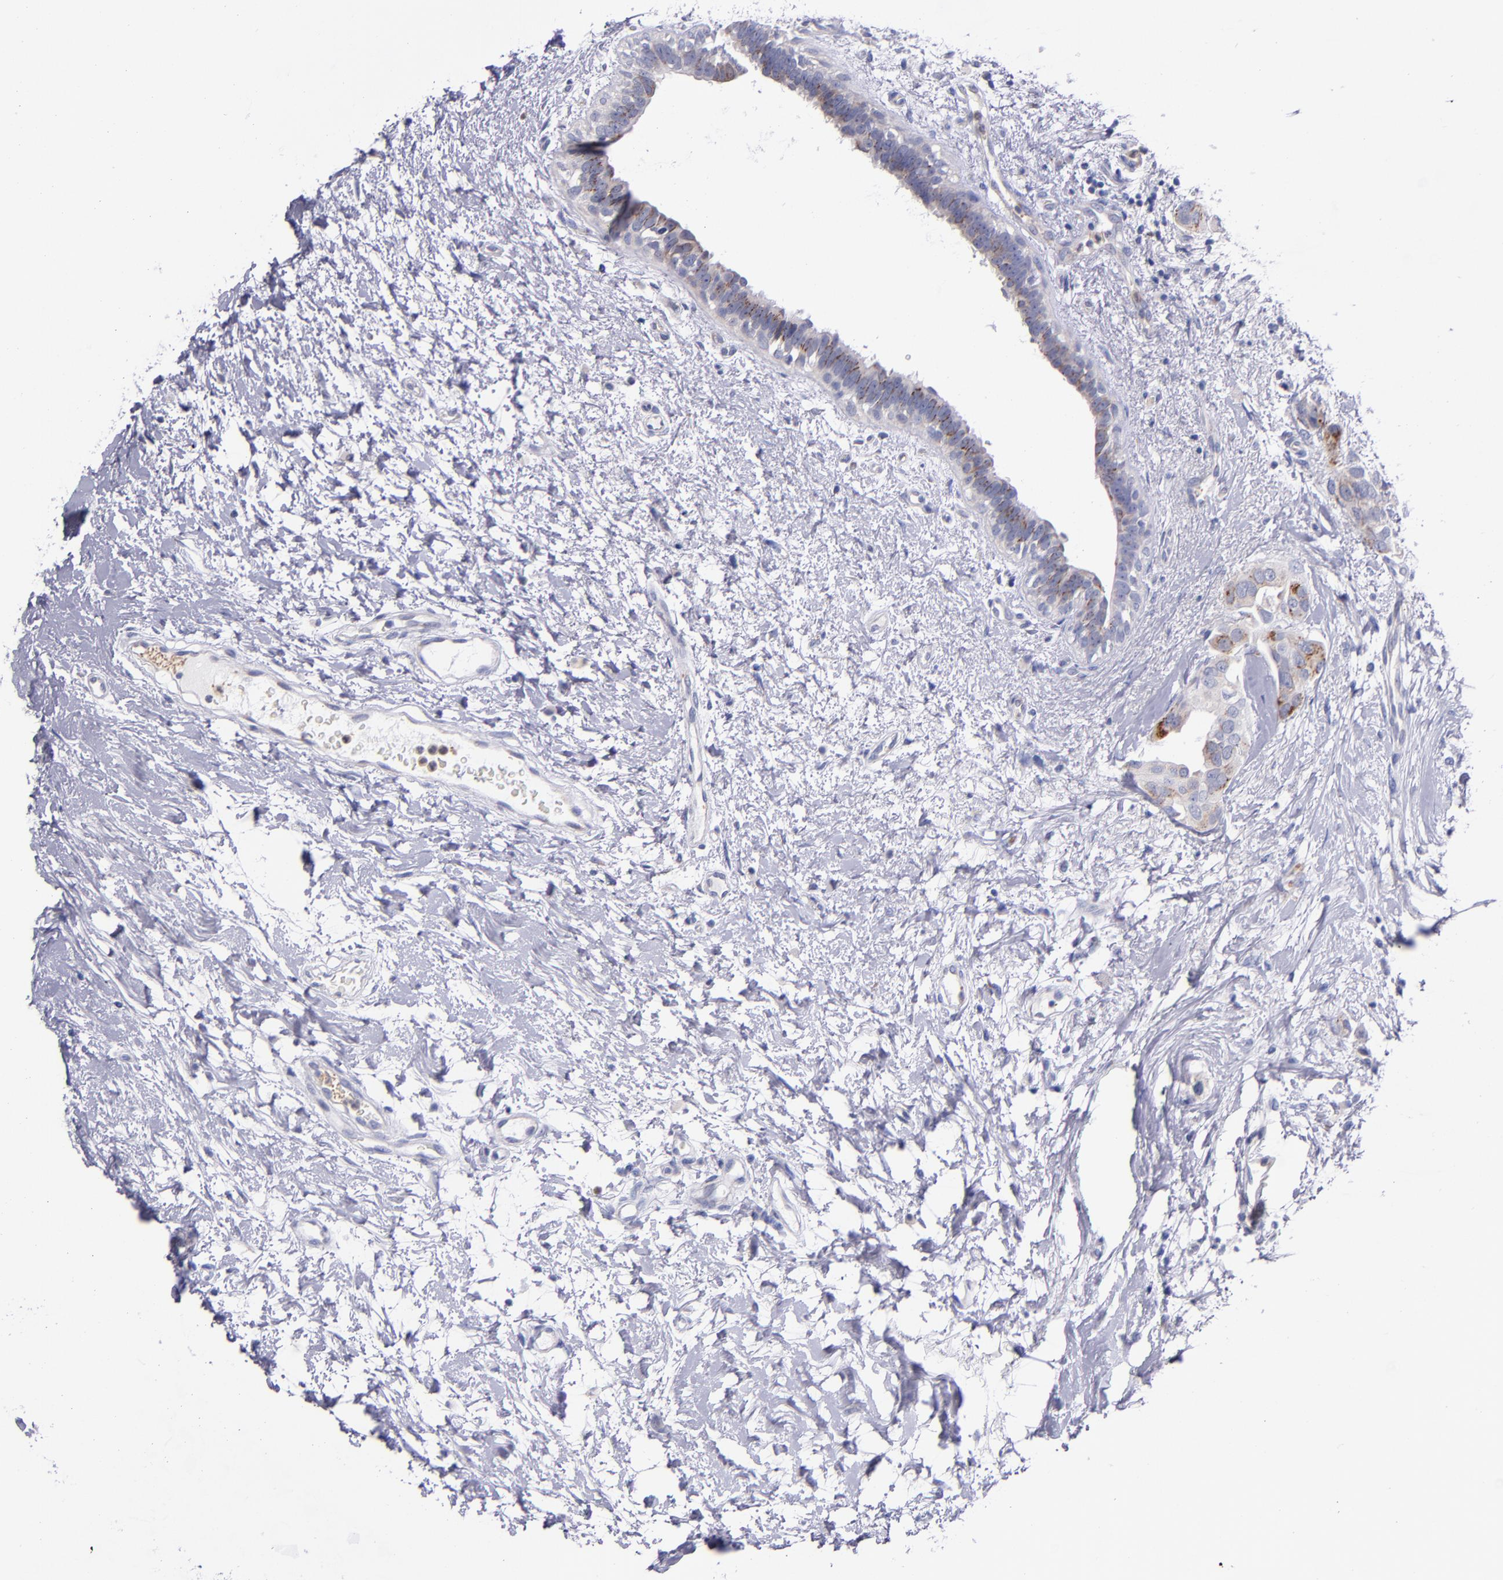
{"staining": {"intensity": "strong", "quantity": ">75%", "location": "cytoplasmic/membranous"}, "tissue": "breast cancer", "cell_type": "Tumor cells", "image_type": "cancer", "snomed": [{"axis": "morphology", "description": "Duct carcinoma"}, {"axis": "topography", "description": "Breast"}], "caption": "High-magnification brightfield microscopy of breast cancer stained with DAB (3,3'-diaminobenzidine) (brown) and counterstained with hematoxylin (blue). tumor cells exhibit strong cytoplasmic/membranous positivity is appreciated in approximately>75% of cells.", "gene": "RAB41", "patient": {"sex": "female", "age": 40}}